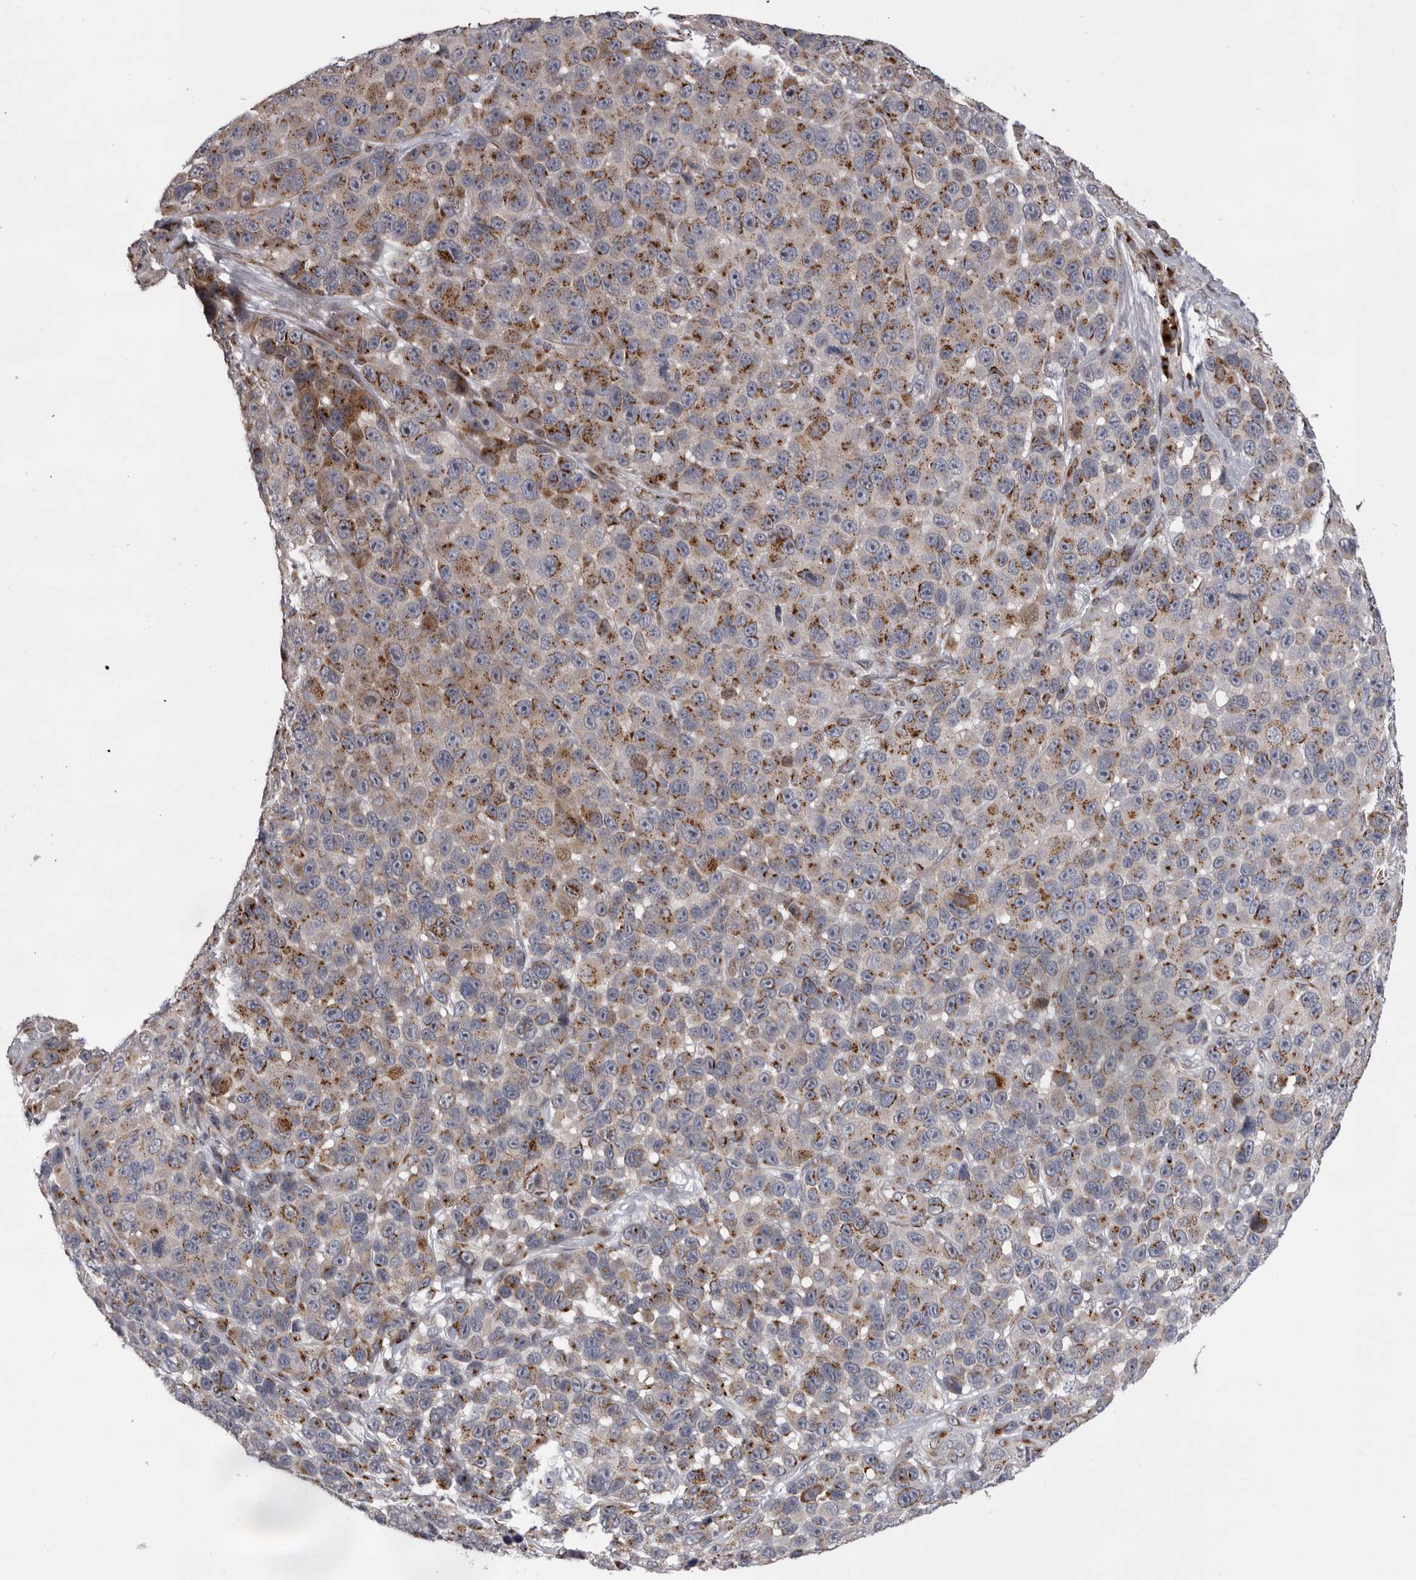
{"staining": {"intensity": "moderate", "quantity": ">75%", "location": "cytoplasmic/membranous"}, "tissue": "melanoma", "cell_type": "Tumor cells", "image_type": "cancer", "snomed": [{"axis": "morphology", "description": "Malignant melanoma, NOS"}, {"axis": "topography", "description": "Skin"}], "caption": "The image reveals immunohistochemical staining of malignant melanoma. There is moderate cytoplasmic/membranous positivity is appreciated in approximately >75% of tumor cells. The protein is shown in brown color, while the nuclei are stained blue.", "gene": "WDR47", "patient": {"sex": "male", "age": 53}}